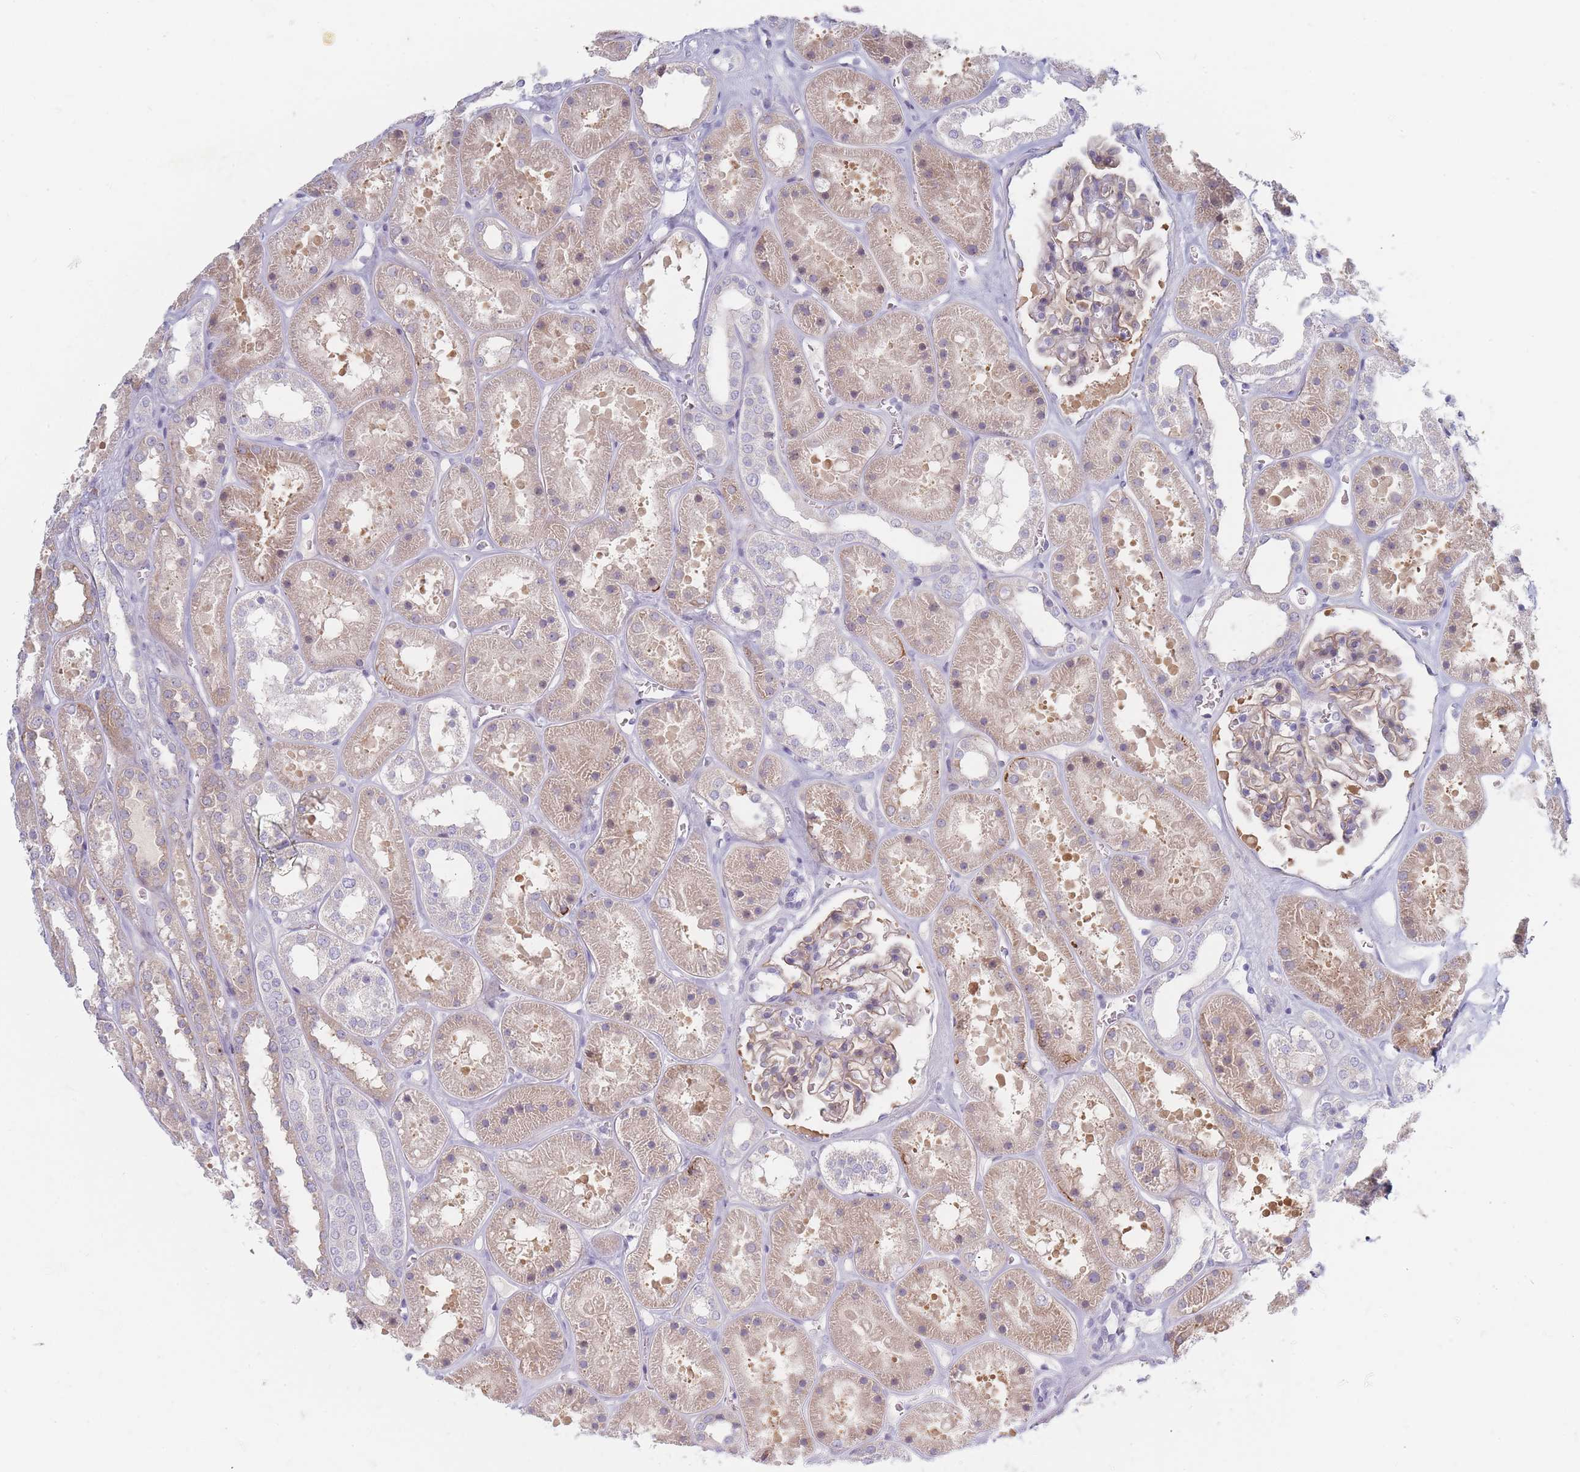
{"staining": {"intensity": "weak", "quantity": "<25%", "location": "cytoplasmic/membranous"}, "tissue": "kidney", "cell_type": "Cells in glomeruli", "image_type": "normal", "snomed": [{"axis": "morphology", "description": "Normal tissue, NOS"}, {"axis": "topography", "description": "Kidney"}], "caption": "The image shows no staining of cells in glomeruli in unremarkable kidney.", "gene": "SPATS1", "patient": {"sex": "female", "age": 41}}